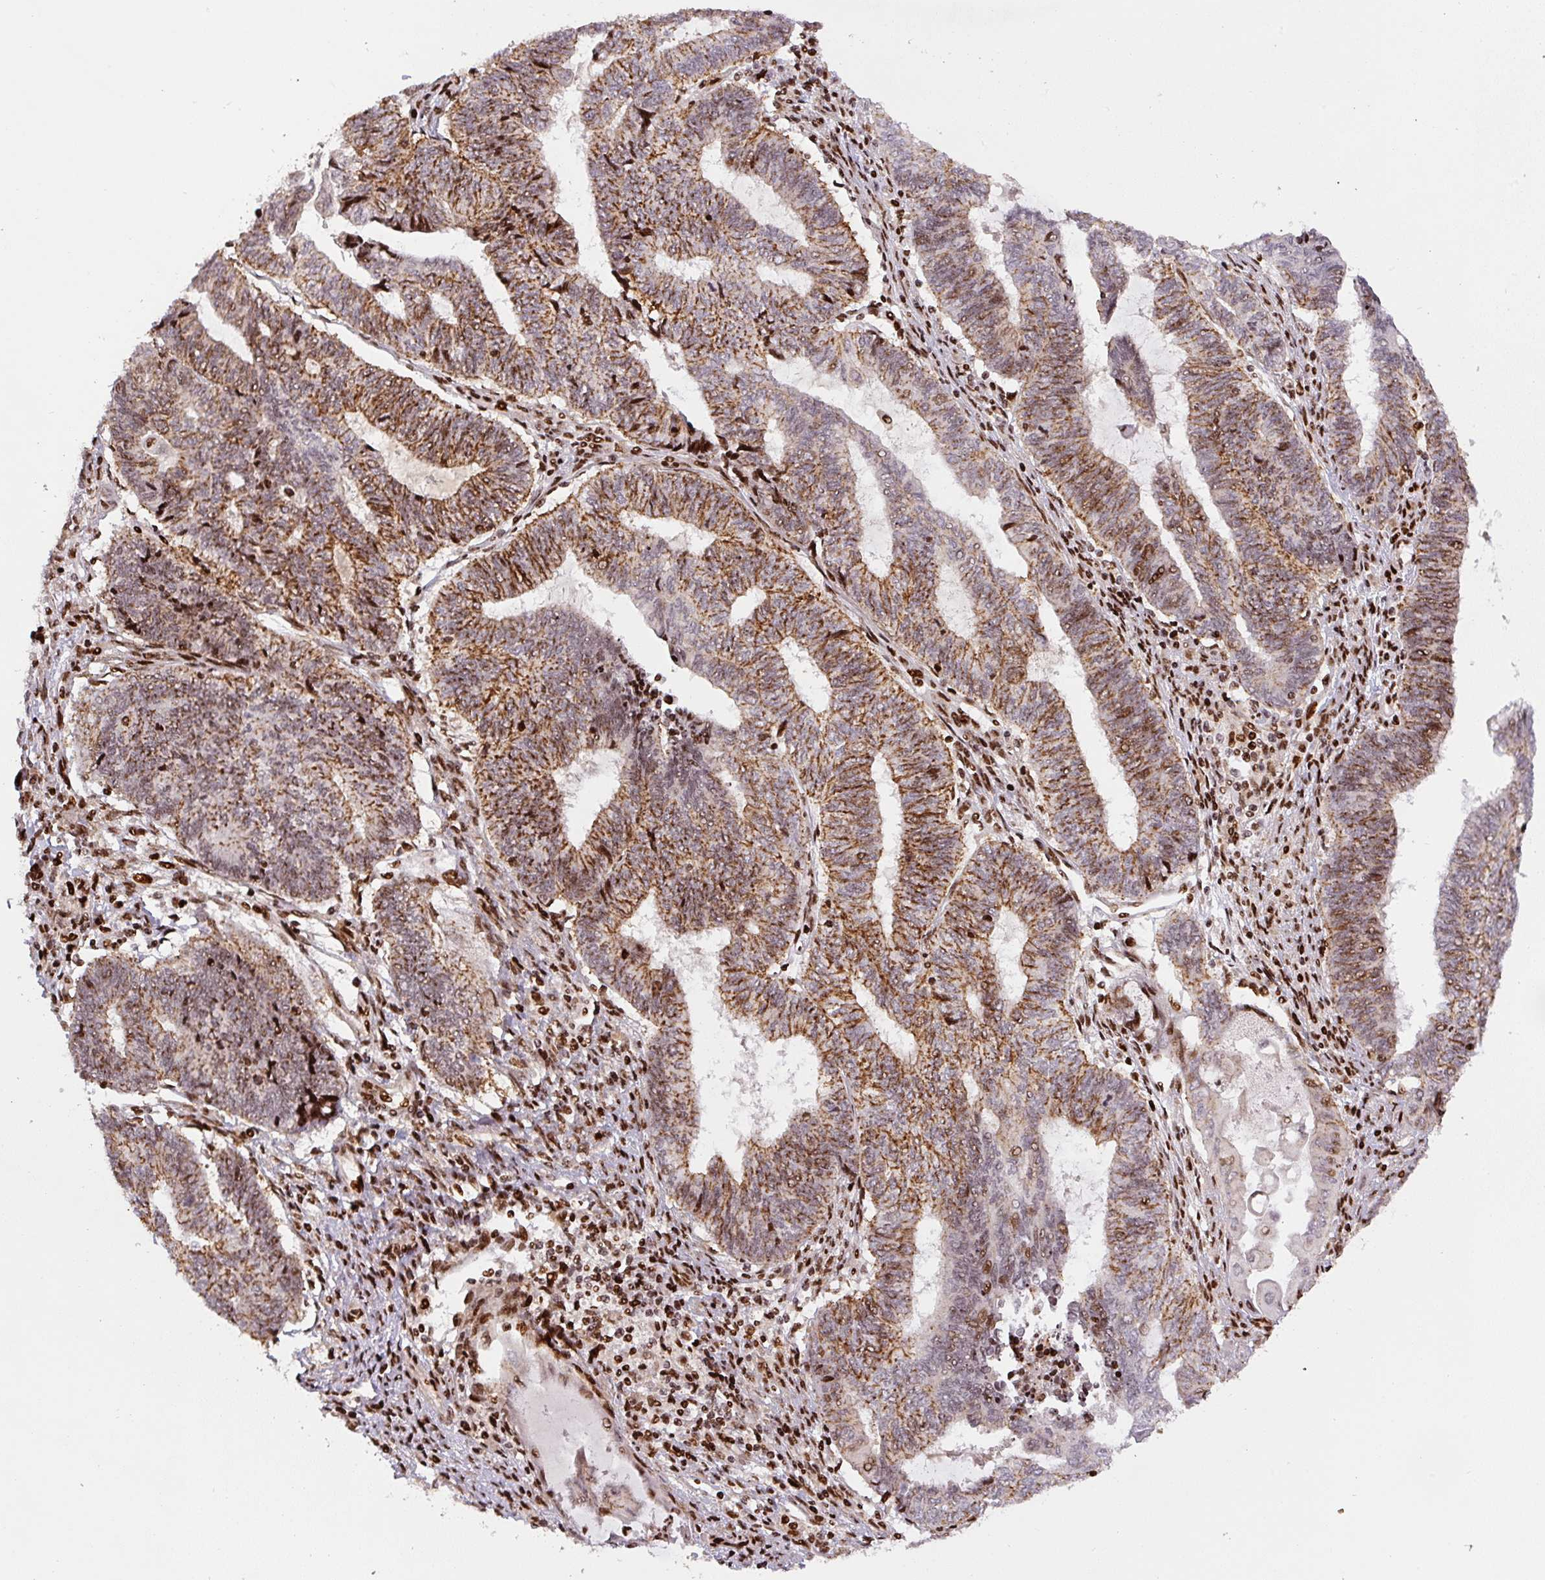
{"staining": {"intensity": "moderate", "quantity": ">75%", "location": "cytoplasmic/membranous"}, "tissue": "endometrial cancer", "cell_type": "Tumor cells", "image_type": "cancer", "snomed": [{"axis": "morphology", "description": "Adenocarcinoma, NOS"}, {"axis": "topography", "description": "Uterus"}, {"axis": "topography", "description": "Endometrium"}], "caption": "Immunohistochemistry (IHC) (DAB) staining of human endometrial adenocarcinoma demonstrates moderate cytoplasmic/membranous protein positivity in about >75% of tumor cells.", "gene": "PYDC2", "patient": {"sex": "female", "age": 70}}